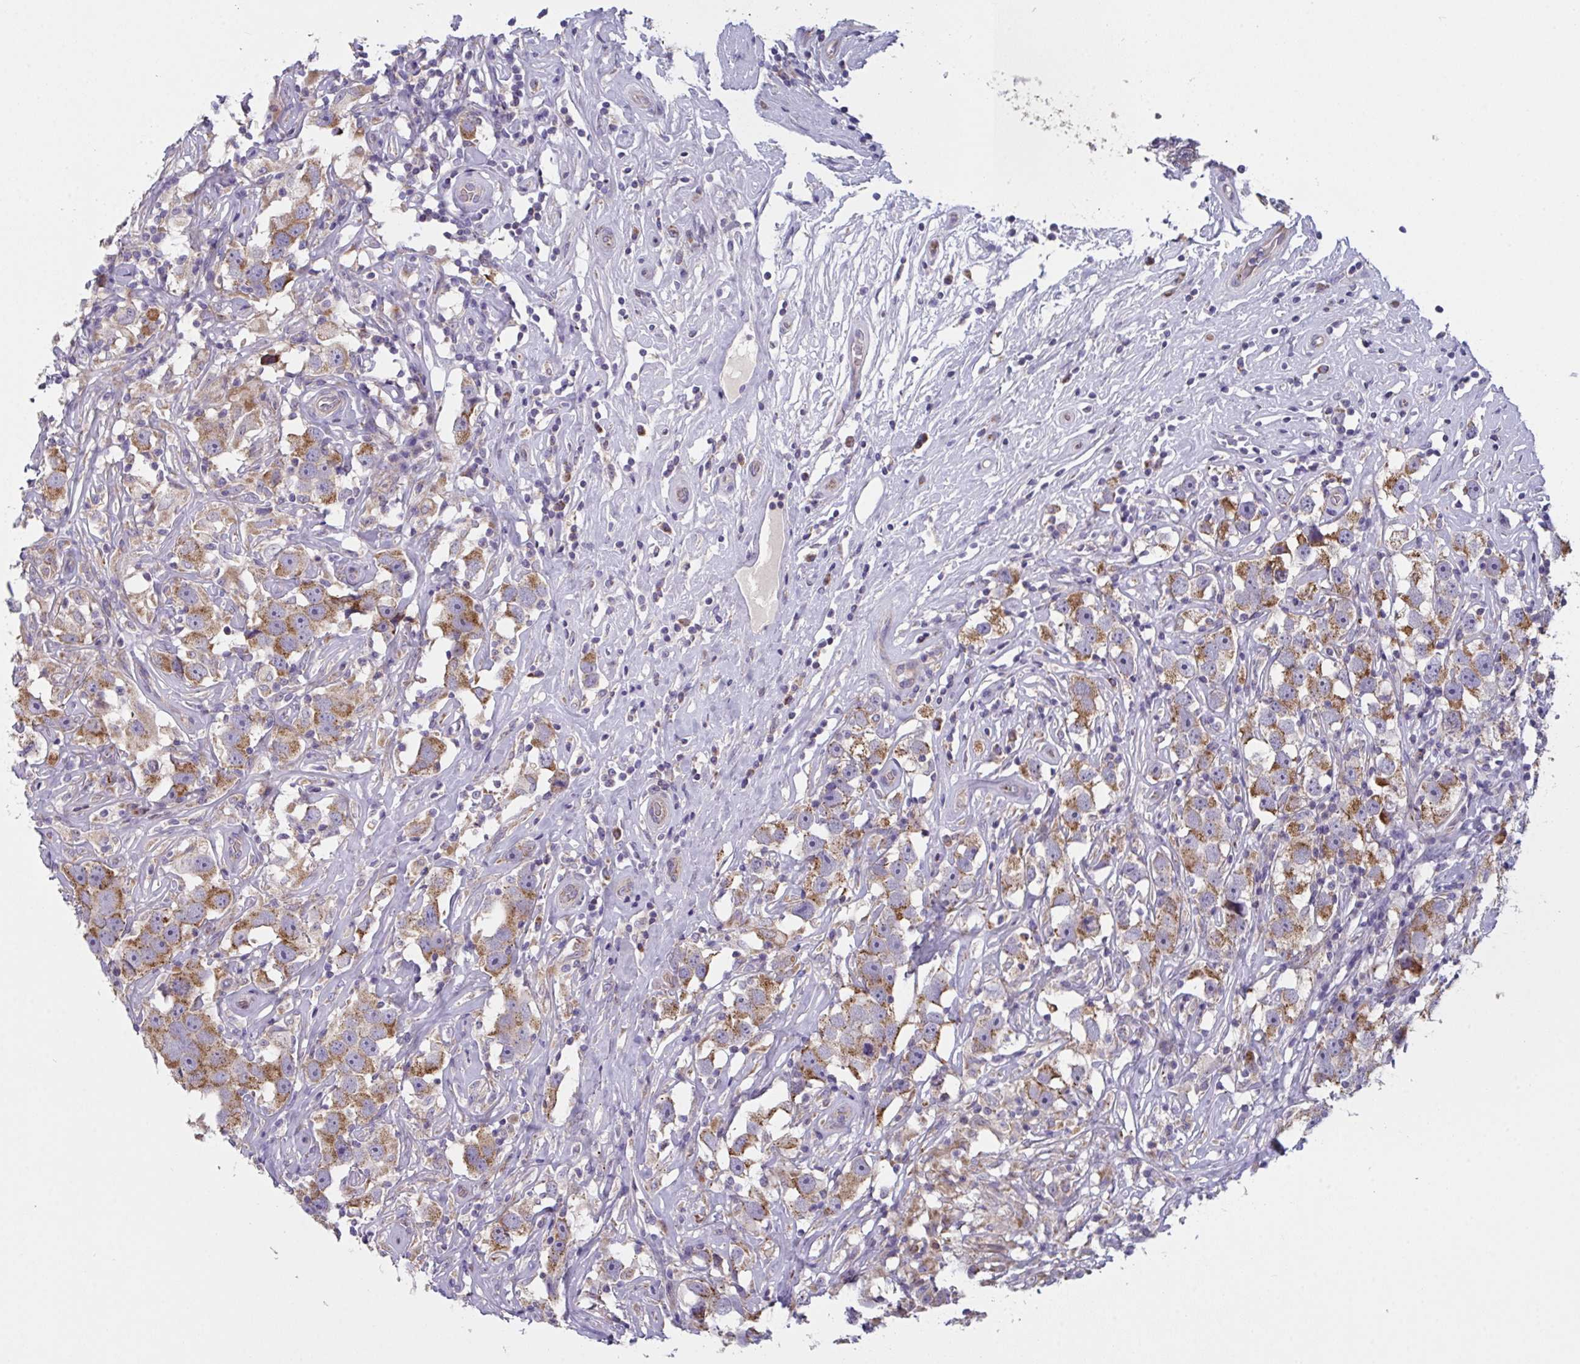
{"staining": {"intensity": "moderate", "quantity": ">75%", "location": "cytoplasmic/membranous"}, "tissue": "testis cancer", "cell_type": "Tumor cells", "image_type": "cancer", "snomed": [{"axis": "morphology", "description": "Seminoma, NOS"}, {"axis": "topography", "description": "Testis"}], "caption": "High-power microscopy captured an immunohistochemistry (IHC) photomicrograph of testis cancer (seminoma), revealing moderate cytoplasmic/membranous expression in approximately >75% of tumor cells. (Brightfield microscopy of DAB IHC at high magnification).", "gene": "MRPS2", "patient": {"sex": "male", "age": 49}}